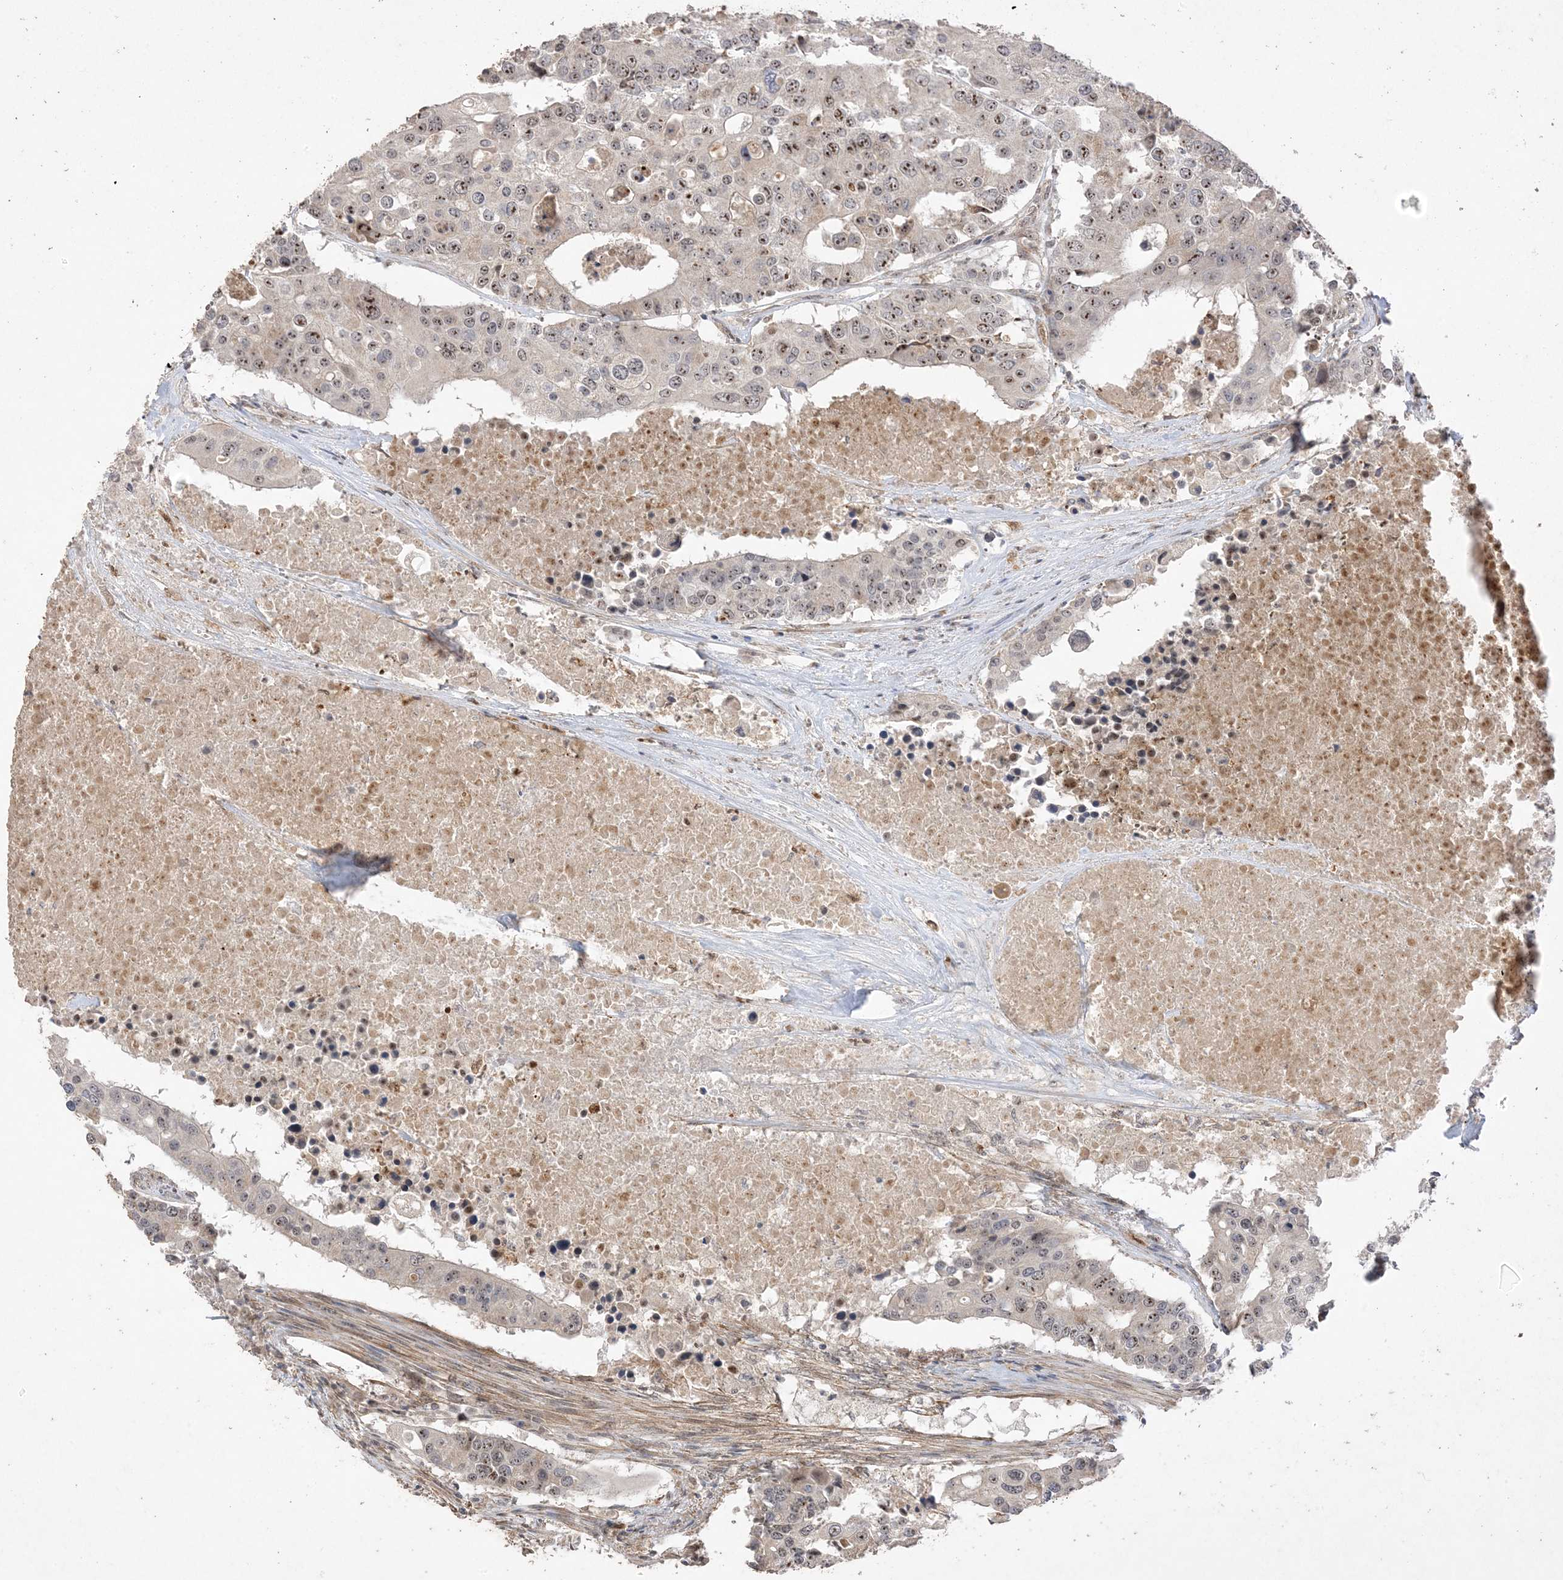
{"staining": {"intensity": "moderate", "quantity": "25%-75%", "location": "nuclear"}, "tissue": "colorectal cancer", "cell_type": "Tumor cells", "image_type": "cancer", "snomed": [{"axis": "morphology", "description": "Adenocarcinoma, NOS"}, {"axis": "topography", "description": "Colon"}], "caption": "A high-resolution micrograph shows IHC staining of colorectal adenocarcinoma, which reveals moderate nuclear positivity in approximately 25%-75% of tumor cells.", "gene": "DDX18", "patient": {"sex": "male", "age": 77}}